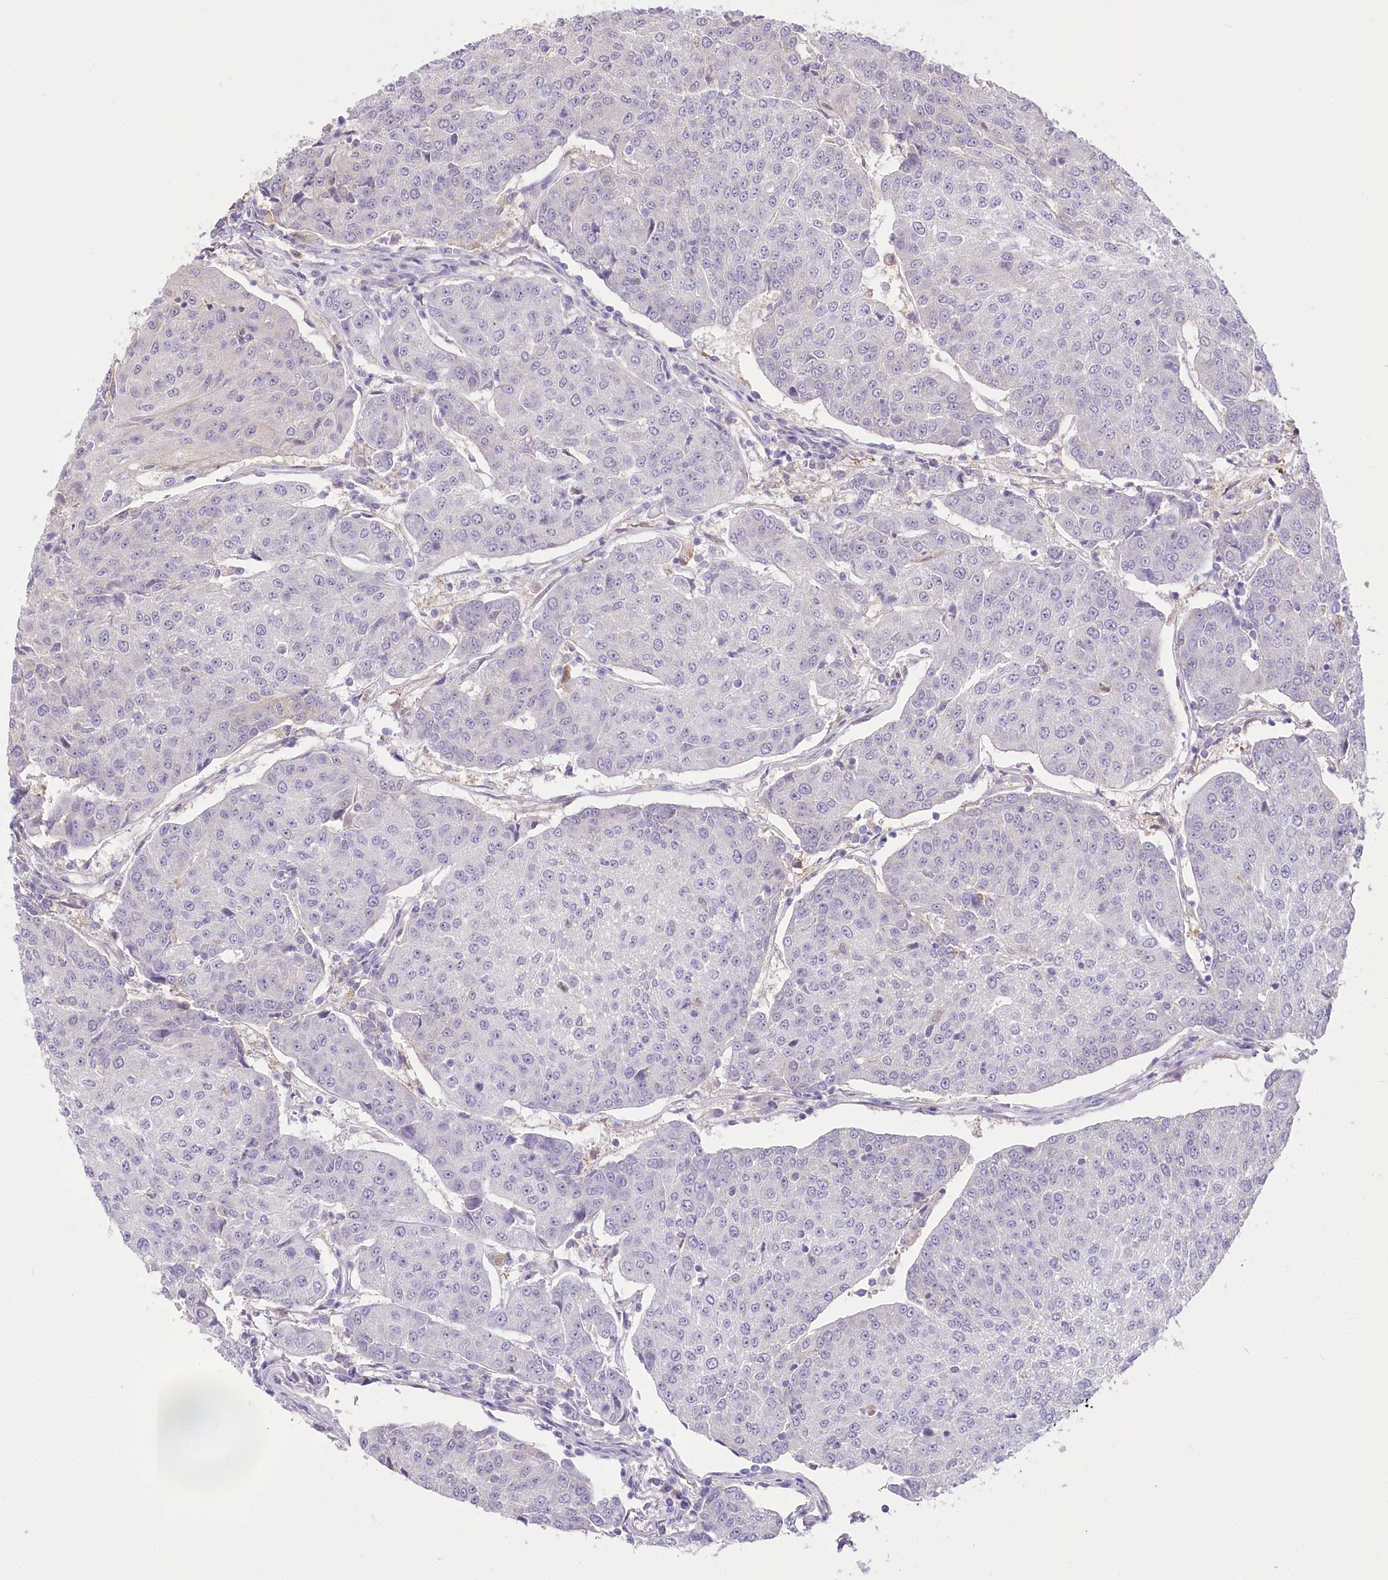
{"staining": {"intensity": "negative", "quantity": "none", "location": "none"}, "tissue": "urothelial cancer", "cell_type": "Tumor cells", "image_type": "cancer", "snomed": [{"axis": "morphology", "description": "Urothelial carcinoma, High grade"}, {"axis": "topography", "description": "Urinary bladder"}], "caption": "Immunohistochemical staining of human urothelial cancer exhibits no significant expression in tumor cells. The staining is performed using DAB brown chromogen with nuclei counter-stained in using hematoxylin.", "gene": "DPYD", "patient": {"sex": "female", "age": 85}}